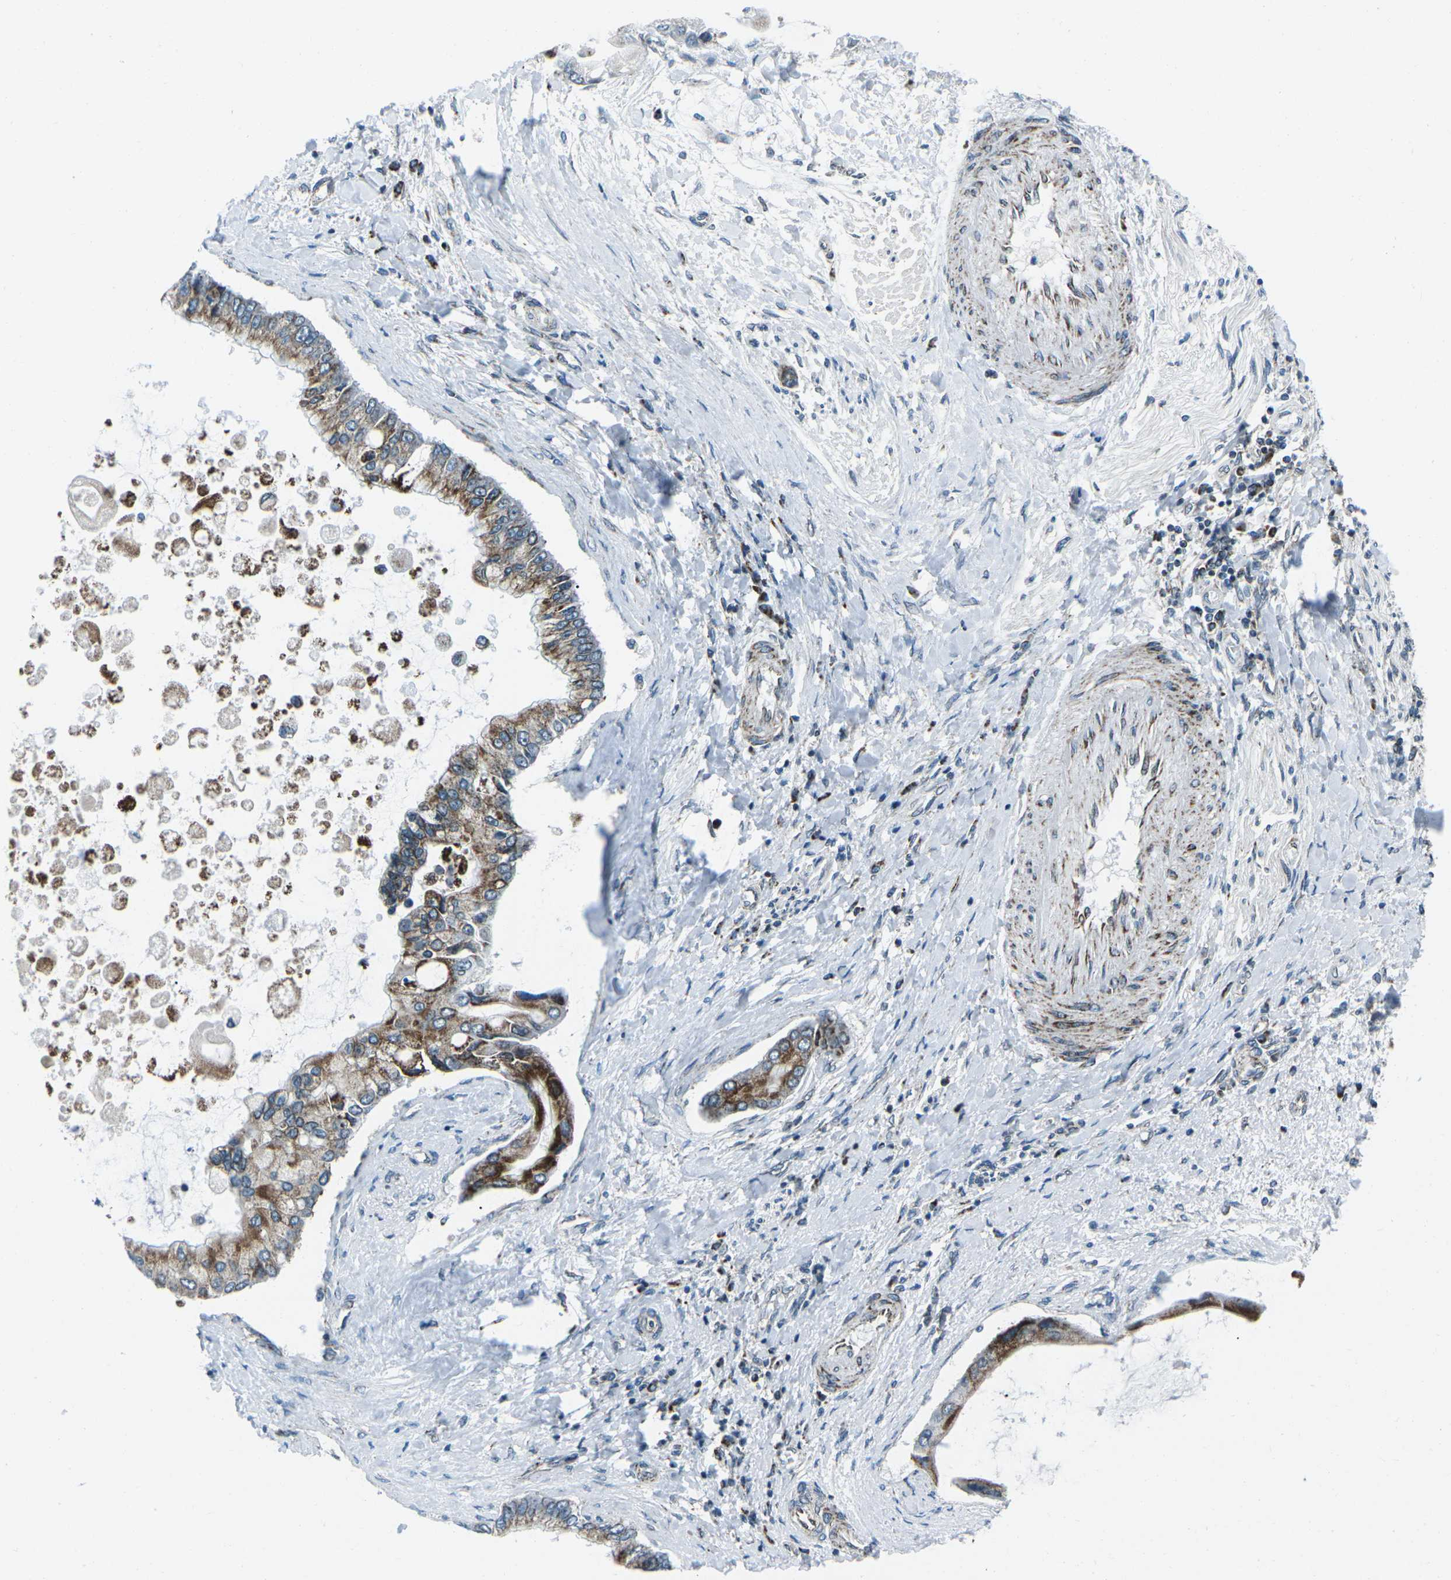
{"staining": {"intensity": "moderate", "quantity": "25%-75%", "location": "cytoplasmic/membranous"}, "tissue": "liver cancer", "cell_type": "Tumor cells", "image_type": "cancer", "snomed": [{"axis": "morphology", "description": "Cholangiocarcinoma"}, {"axis": "topography", "description": "Liver"}], "caption": "Immunohistochemical staining of human liver cancer reveals moderate cytoplasmic/membranous protein positivity in about 25%-75% of tumor cells.", "gene": "RFESD", "patient": {"sex": "male", "age": 50}}